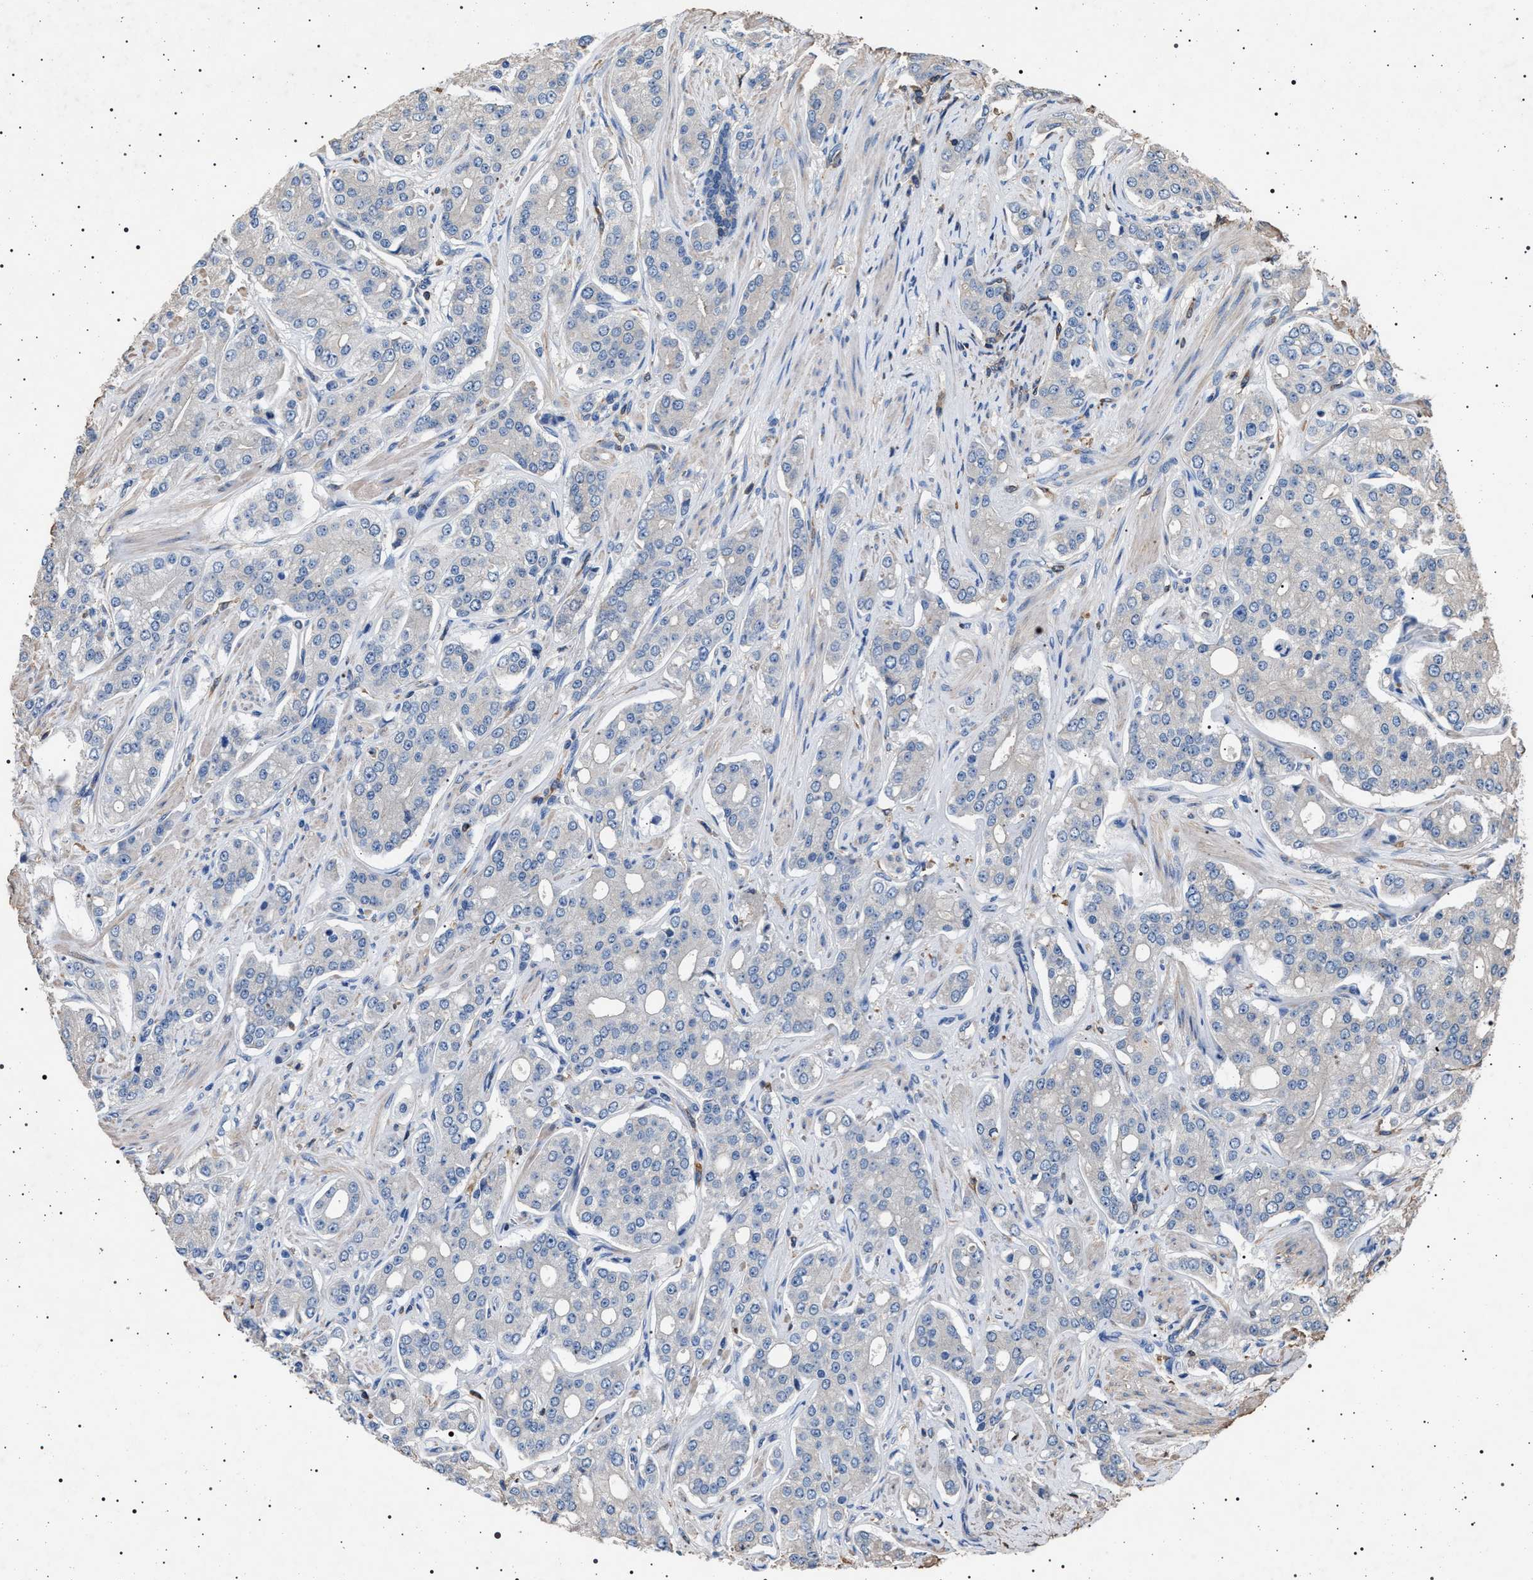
{"staining": {"intensity": "negative", "quantity": "none", "location": "none"}, "tissue": "prostate cancer", "cell_type": "Tumor cells", "image_type": "cancer", "snomed": [{"axis": "morphology", "description": "Adenocarcinoma, High grade"}, {"axis": "topography", "description": "Prostate"}], "caption": "Photomicrograph shows no significant protein positivity in tumor cells of prostate cancer.", "gene": "SMAP2", "patient": {"sex": "male", "age": 71}}